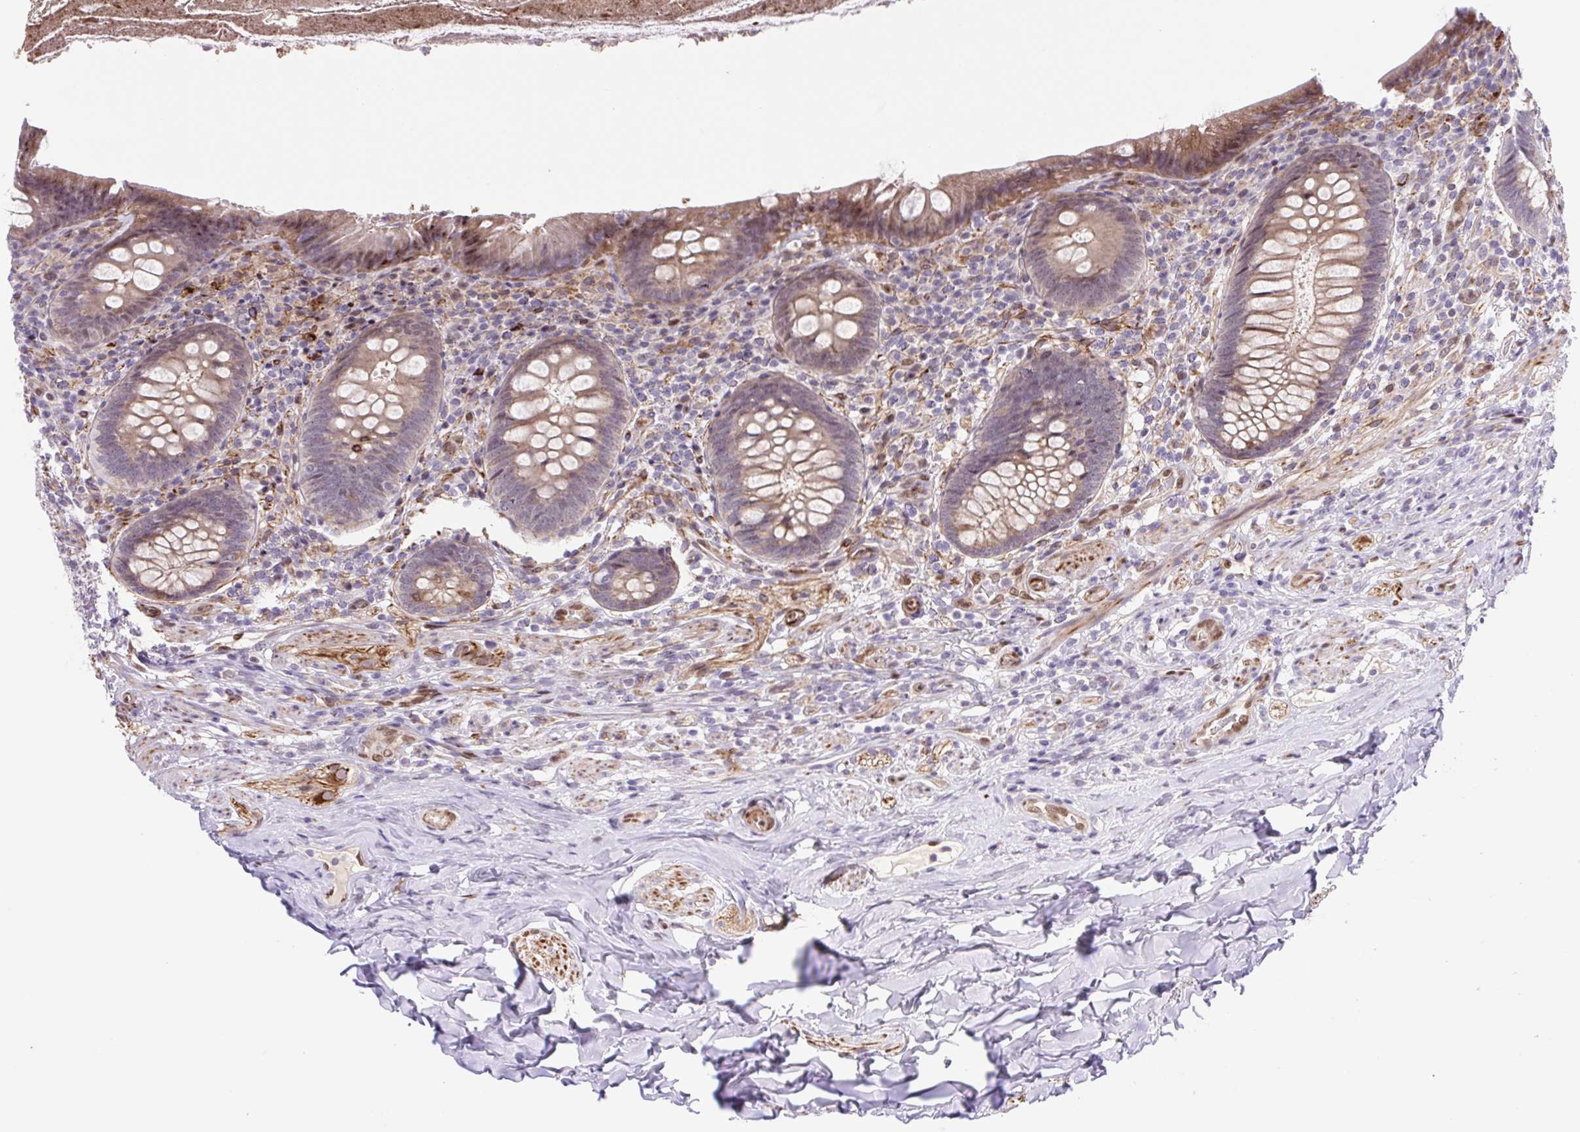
{"staining": {"intensity": "weak", "quantity": "25%-75%", "location": "cytoplasmic/membranous,nuclear"}, "tissue": "appendix", "cell_type": "Glandular cells", "image_type": "normal", "snomed": [{"axis": "morphology", "description": "Normal tissue, NOS"}, {"axis": "topography", "description": "Appendix"}], "caption": "This image shows immunohistochemistry (IHC) staining of benign human appendix, with low weak cytoplasmic/membranous,nuclear staining in approximately 25%-75% of glandular cells.", "gene": "ERG", "patient": {"sex": "male", "age": 47}}